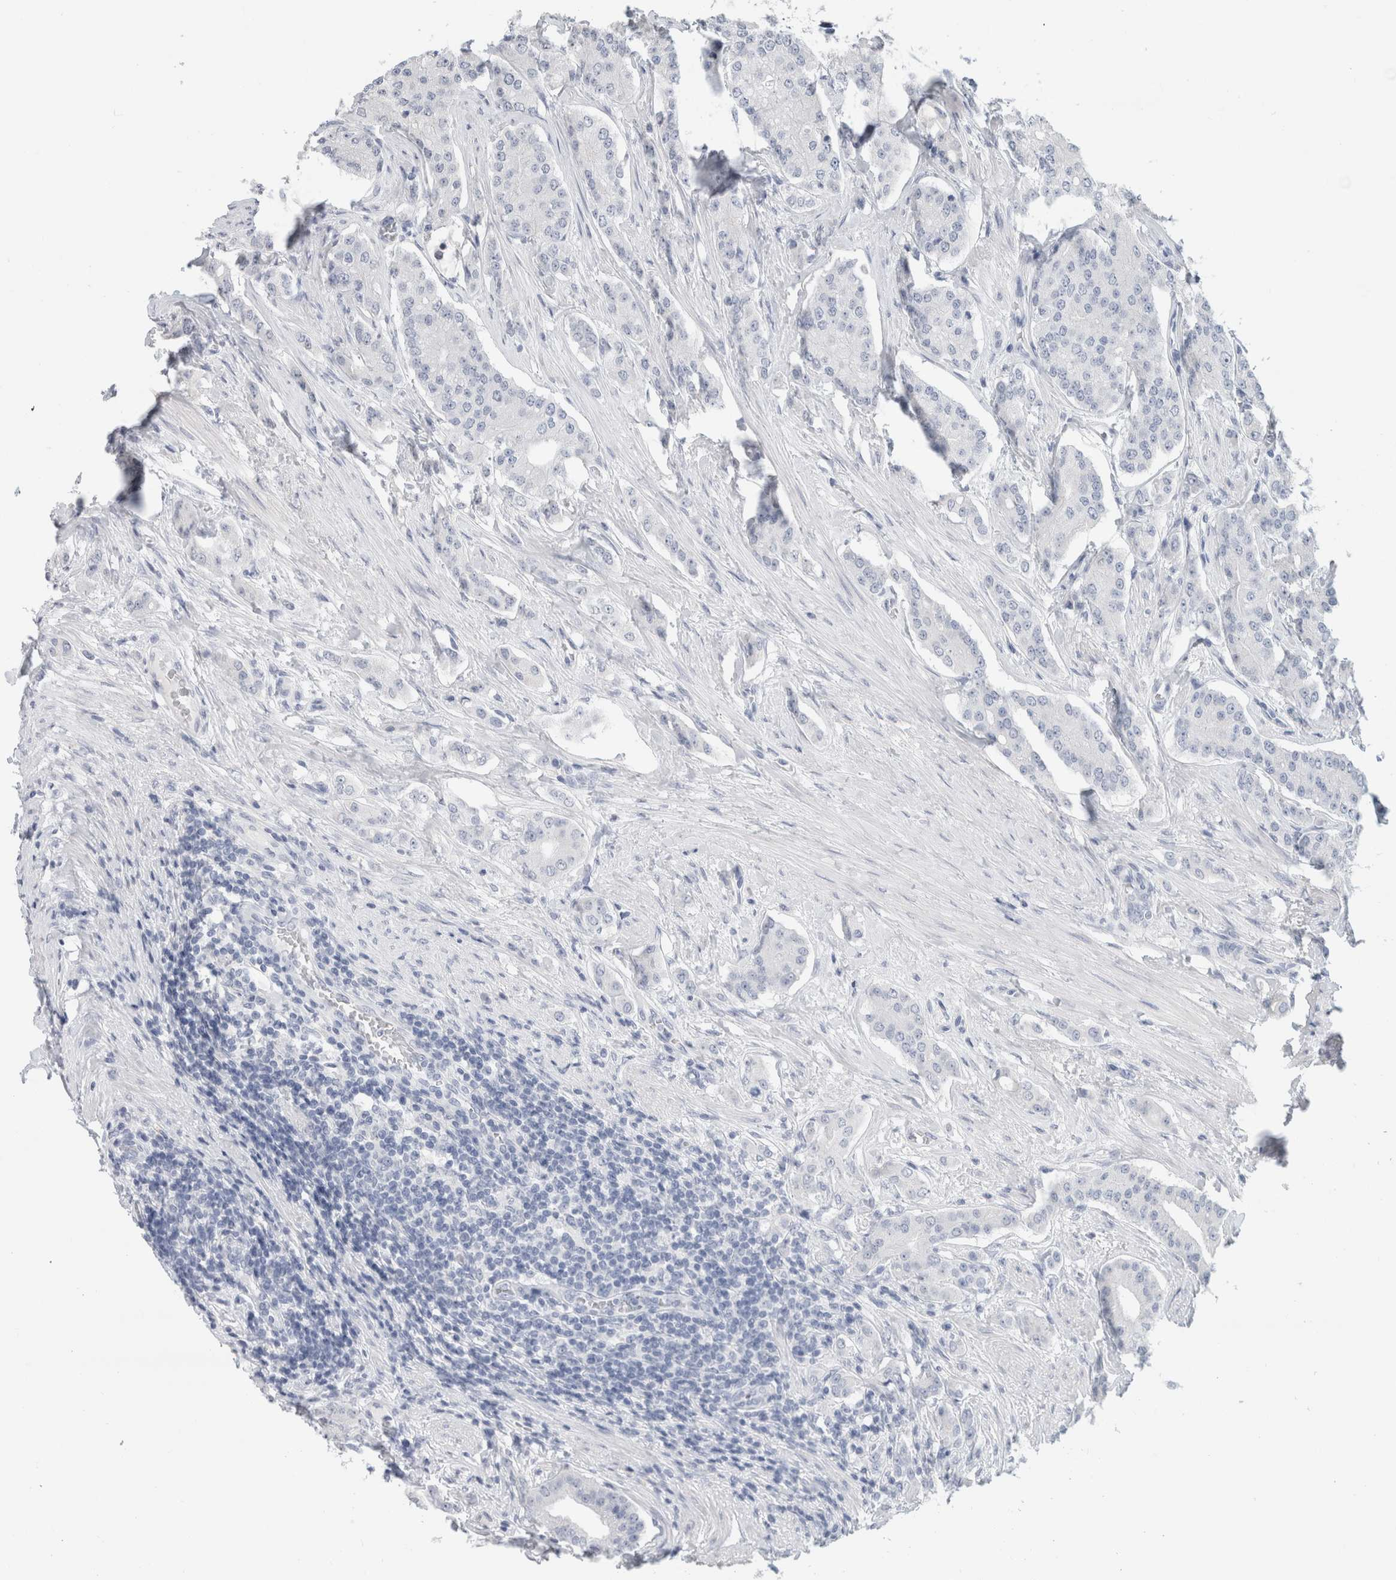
{"staining": {"intensity": "negative", "quantity": "none", "location": "none"}, "tissue": "prostate cancer", "cell_type": "Tumor cells", "image_type": "cancer", "snomed": [{"axis": "morphology", "description": "Adenocarcinoma, High grade"}, {"axis": "topography", "description": "Prostate"}], "caption": "A photomicrograph of prostate cancer (adenocarcinoma (high-grade)) stained for a protein reveals no brown staining in tumor cells.", "gene": "BCAN", "patient": {"sex": "male", "age": 71}}